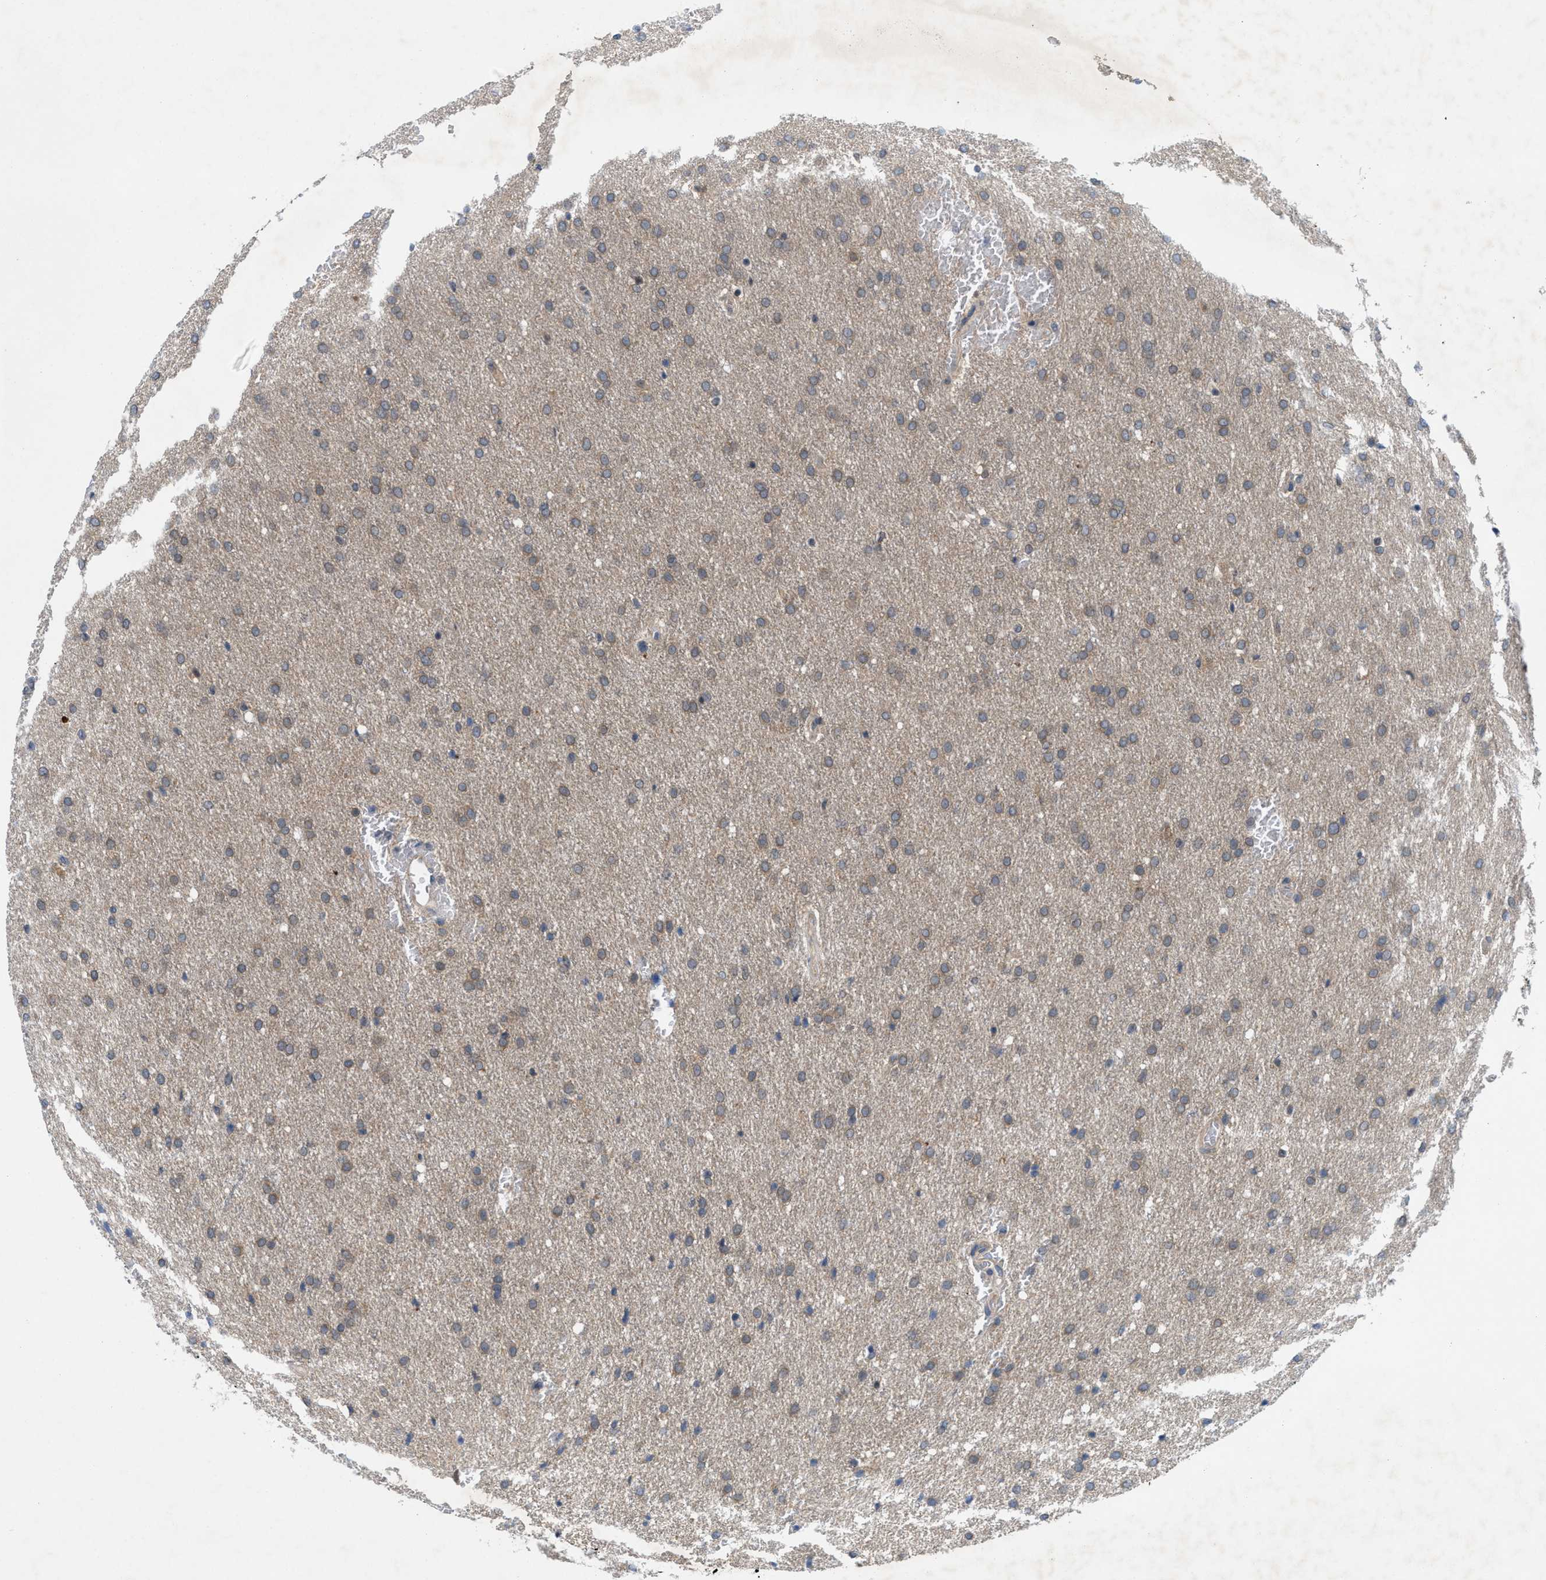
{"staining": {"intensity": "weak", "quantity": "25%-75%", "location": "cytoplasmic/membranous"}, "tissue": "glioma", "cell_type": "Tumor cells", "image_type": "cancer", "snomed": [{"axis": "morphology", "description": "Glioma, malignant, Low grade"}, {"axis": "topography", "description": "Brain"}], "caption": "Glioma stained with a protein marker shows weak staining in tumor cells.", "gene": "WIPI2", "patient": {"sex": "female", "age": 37}}